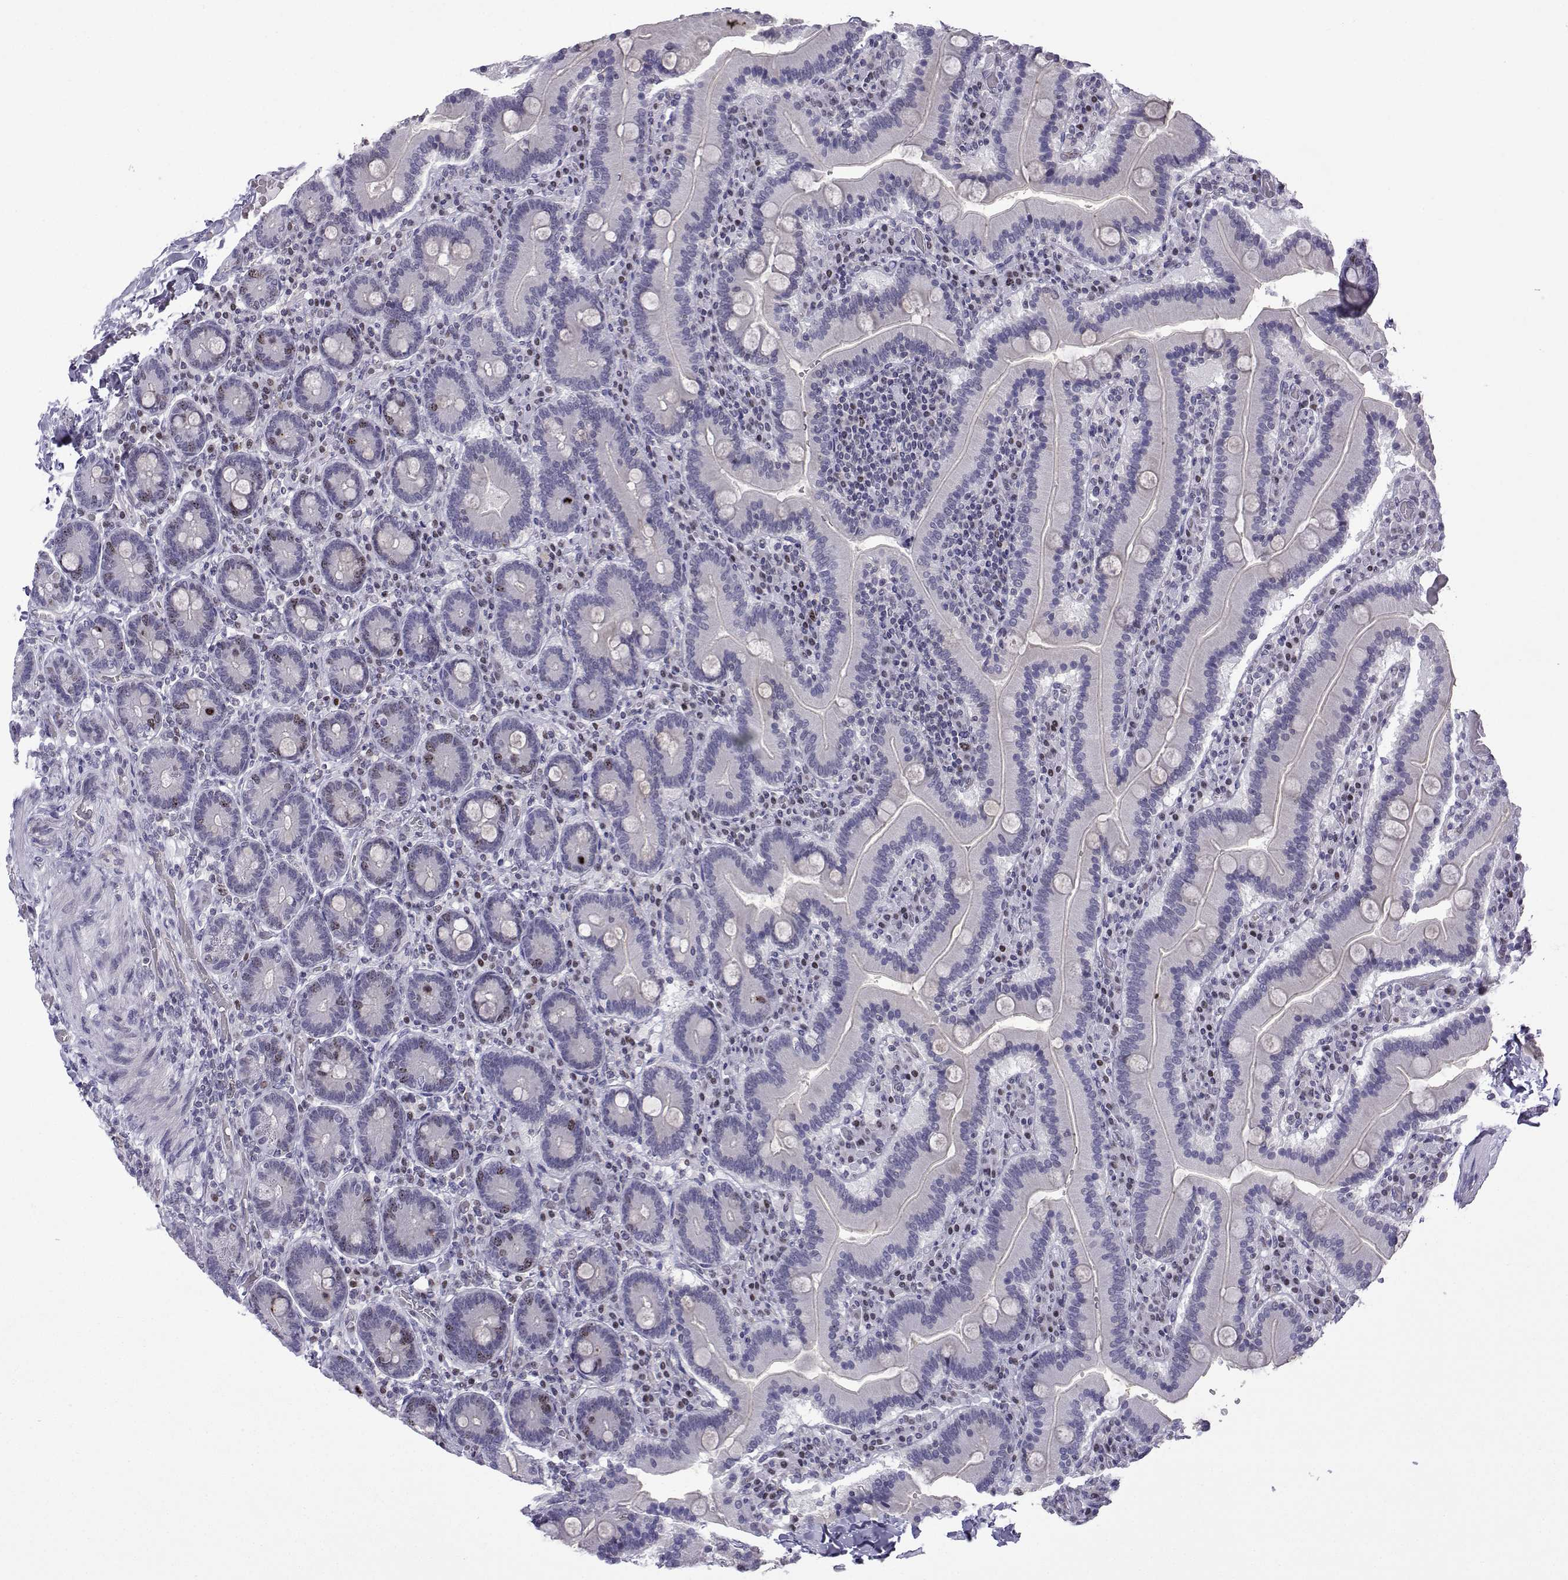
{"staining": {"intensity": "moderate", "quantity": "<25%", "location": "nuclear"}, "tissue": "duodenum", "cell_type": "Glandular cells", "image_type": "normal", "snomed": [{"axis": "morphology", "description": "Normal tissue, NOS"}, {"axis": "topography", "description": "Duodenum"}], "caption": "An IHC histopathology image of unremarkable tissue is shown. Protein staining in brown highlights moderate nuclear positivity in duodenum within glandular cells.", "gene": "INCENP", "patient": {"sex": "female", "age": 62}}